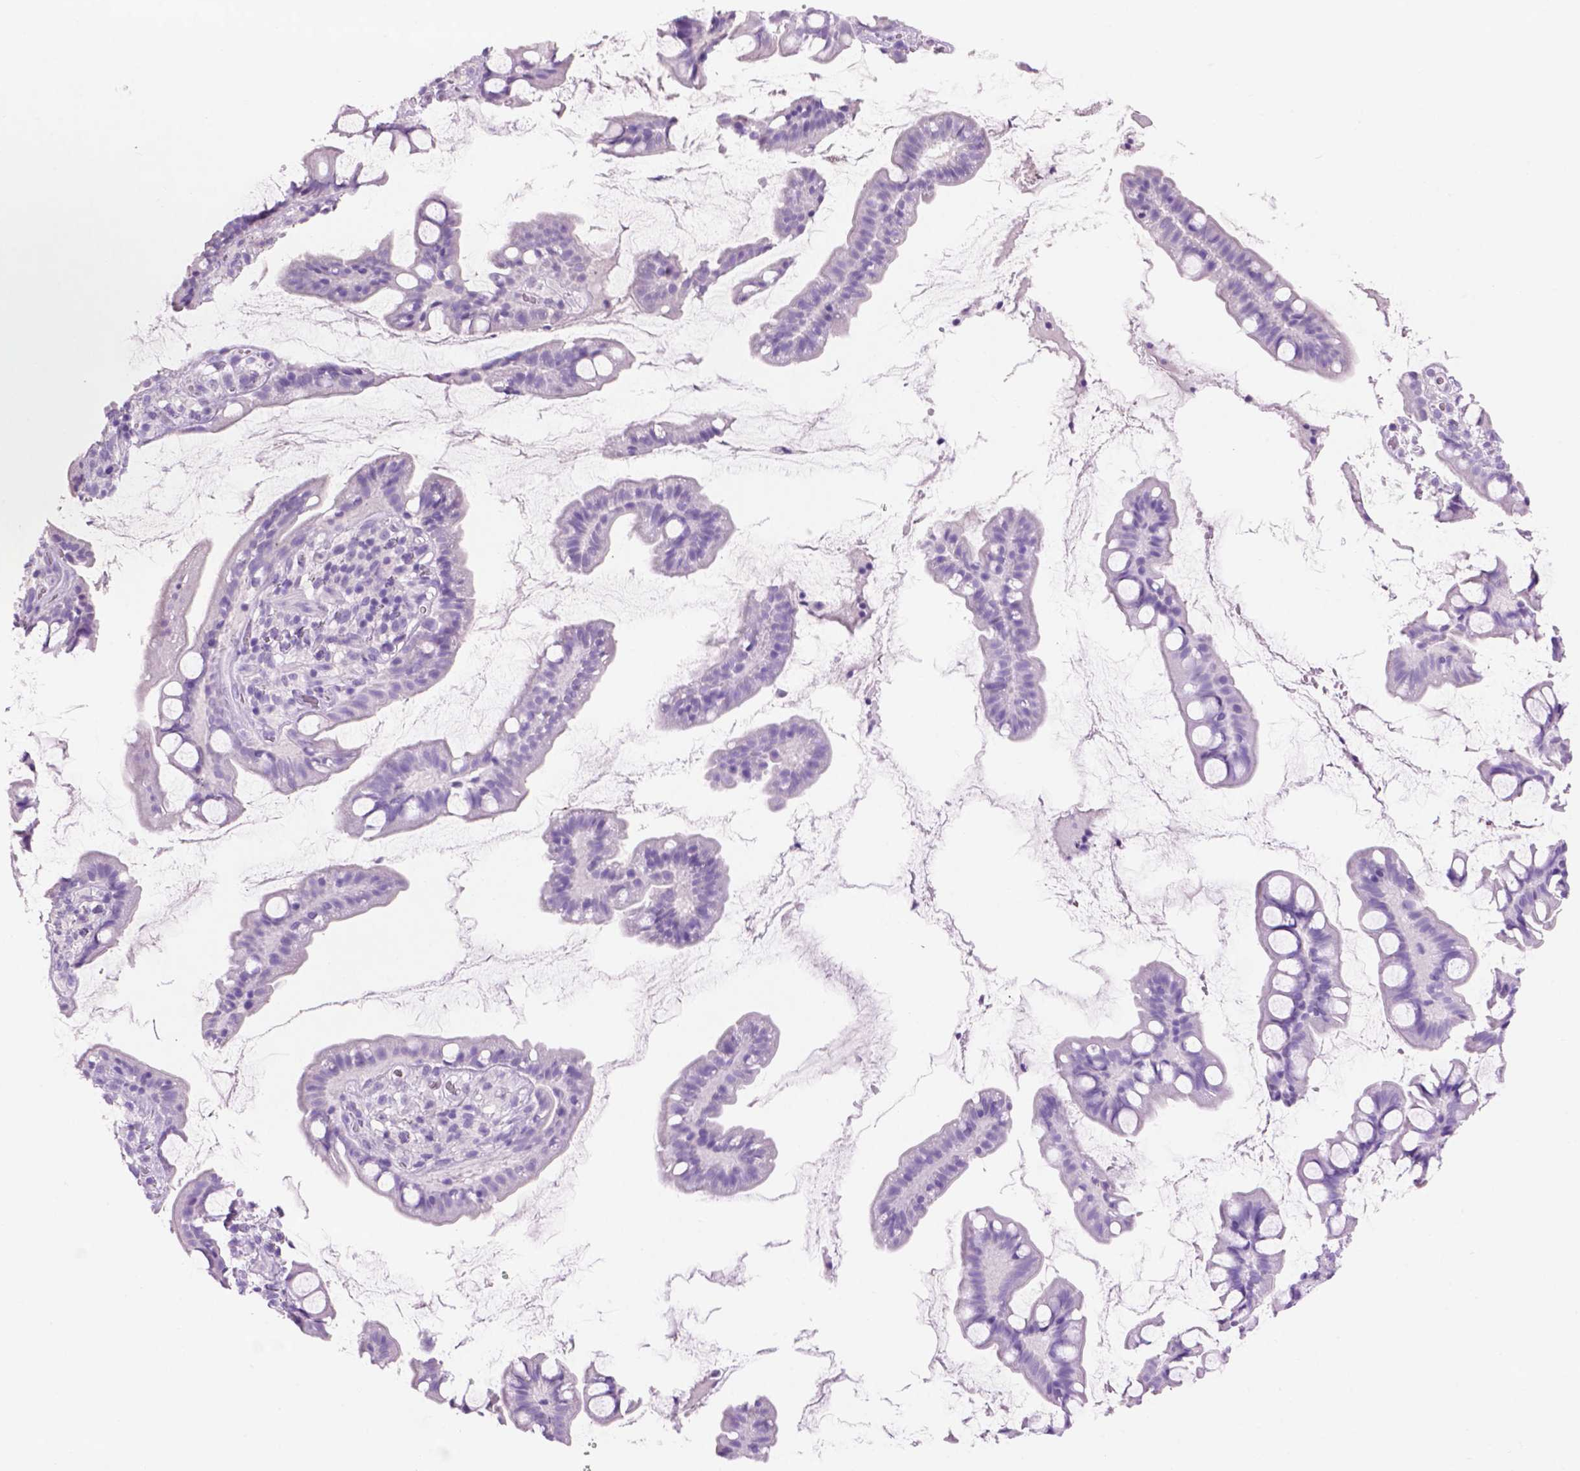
{"staining": {"intensity": "negative", "quantity": "none", "location": "none"}, "tissue": "small intestine", "cell_type": "Glandular cells", "image_type": "normal", "snomed": [{"axis": "morphology", "description": "Normal tissue, NOS"}, {"axis": "topography", "description": "Small intestine"}], "caption": "A micrograph of human small intestine is negative for staining in glandular cells. Brightfield microscopy of immunohistochemistry stained with DAB (brown) and hematoxylin (blue), captured at high magnification.", "gene": "CRYBA4", "patient": {"sex": "male", "age": 70}}